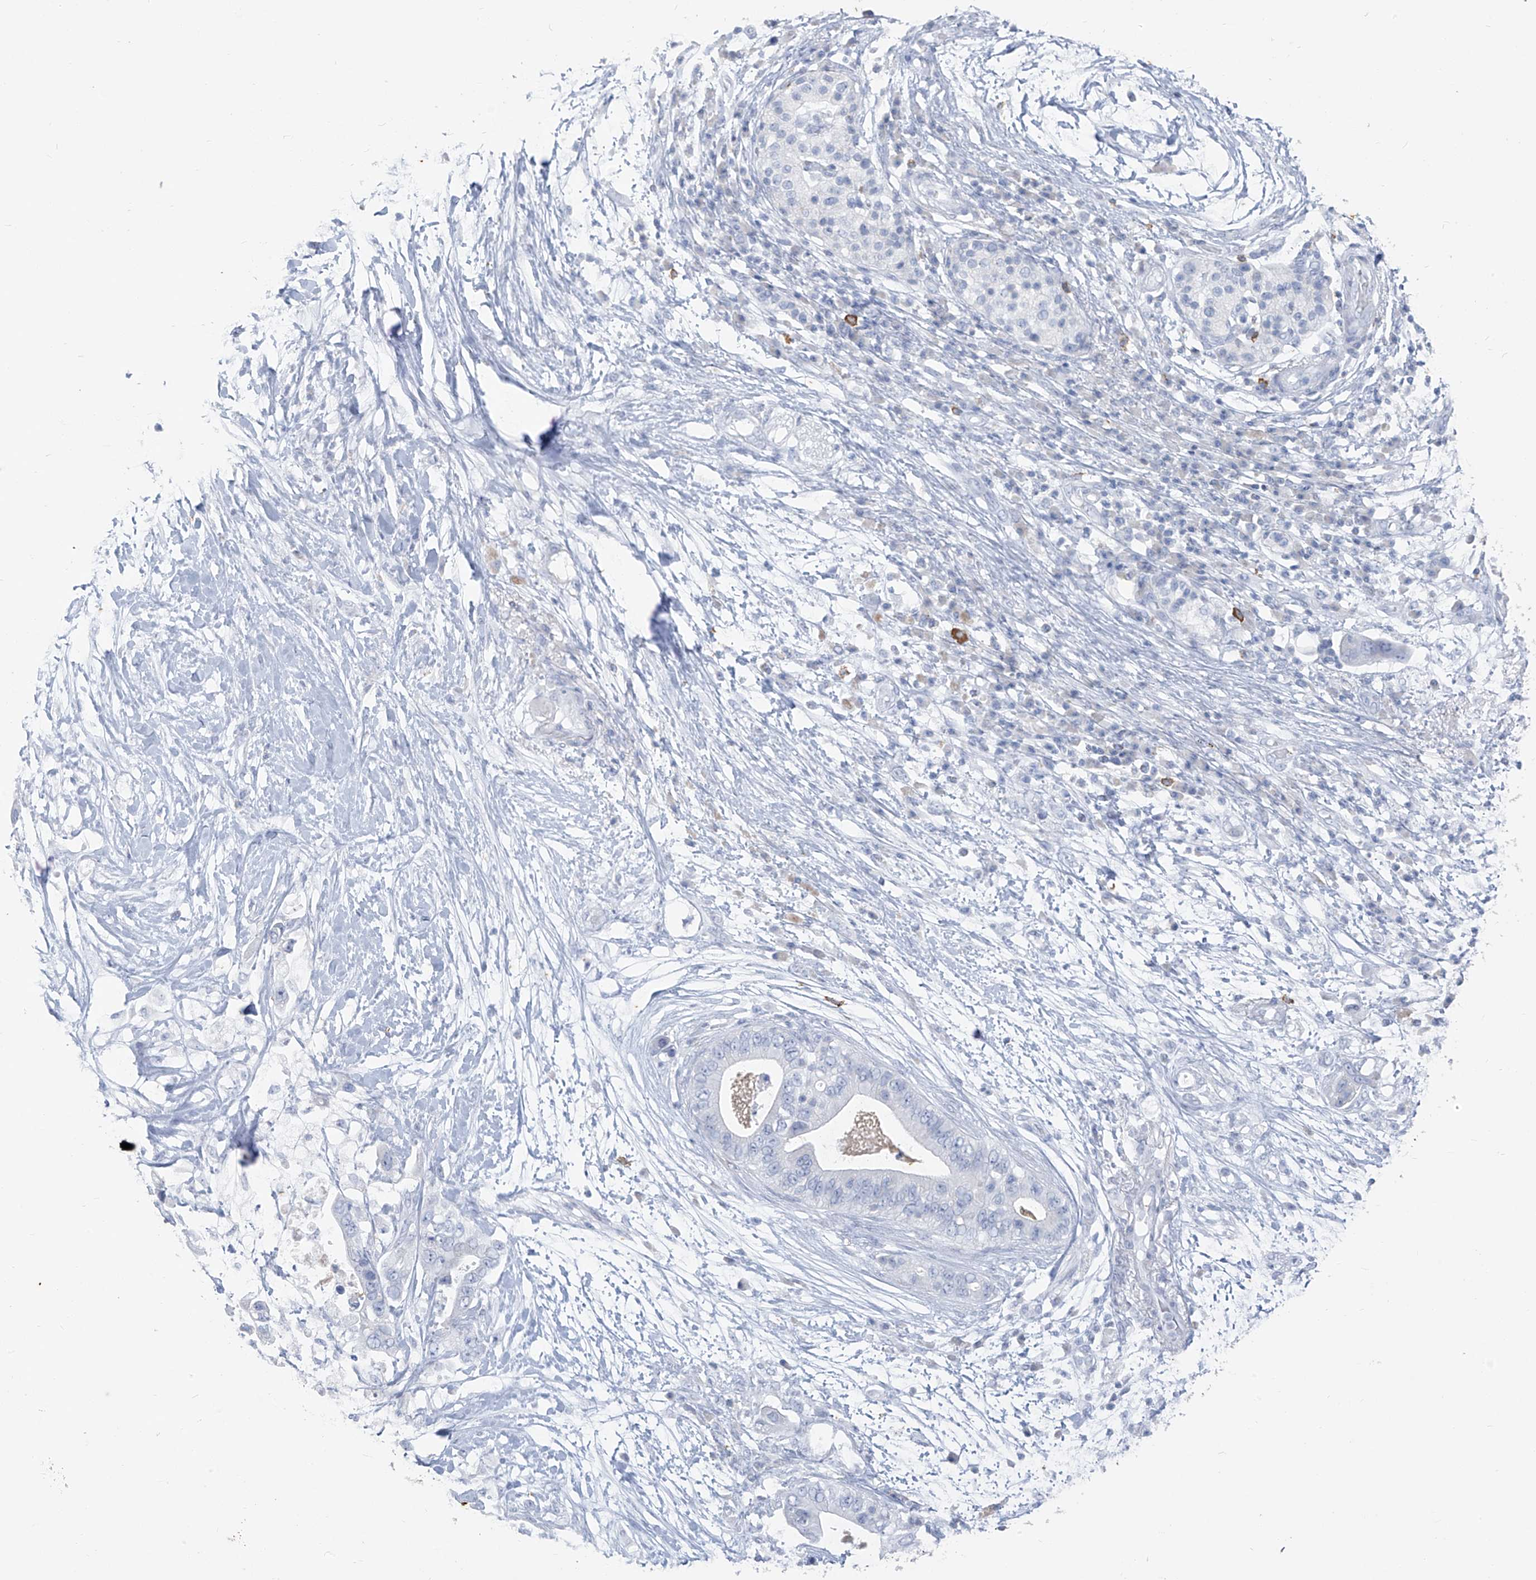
{"staining": {"intensity": "negative", "quantity": "none", "location": "none"}, "tissue": "pancreatic cancer", "cell_type": "Tumor cells", "image_type": "cancer", "snomed": [{"axis": "morphology", "description": "Adenocarcinoma, NOS"}, {"axis": "topography", "description": "Pancreas"}], "caption": "An immunohistochemistry (IHC) image of pancreatic cancer (adenocarcinoma) is shown. There is no staining in tumor cells of pancreatic cancer (adenocarcinoma). Nuclei are stained in blue.", "gene": "CX3CR1", "patient": {"sex": "male", "age": 77}}